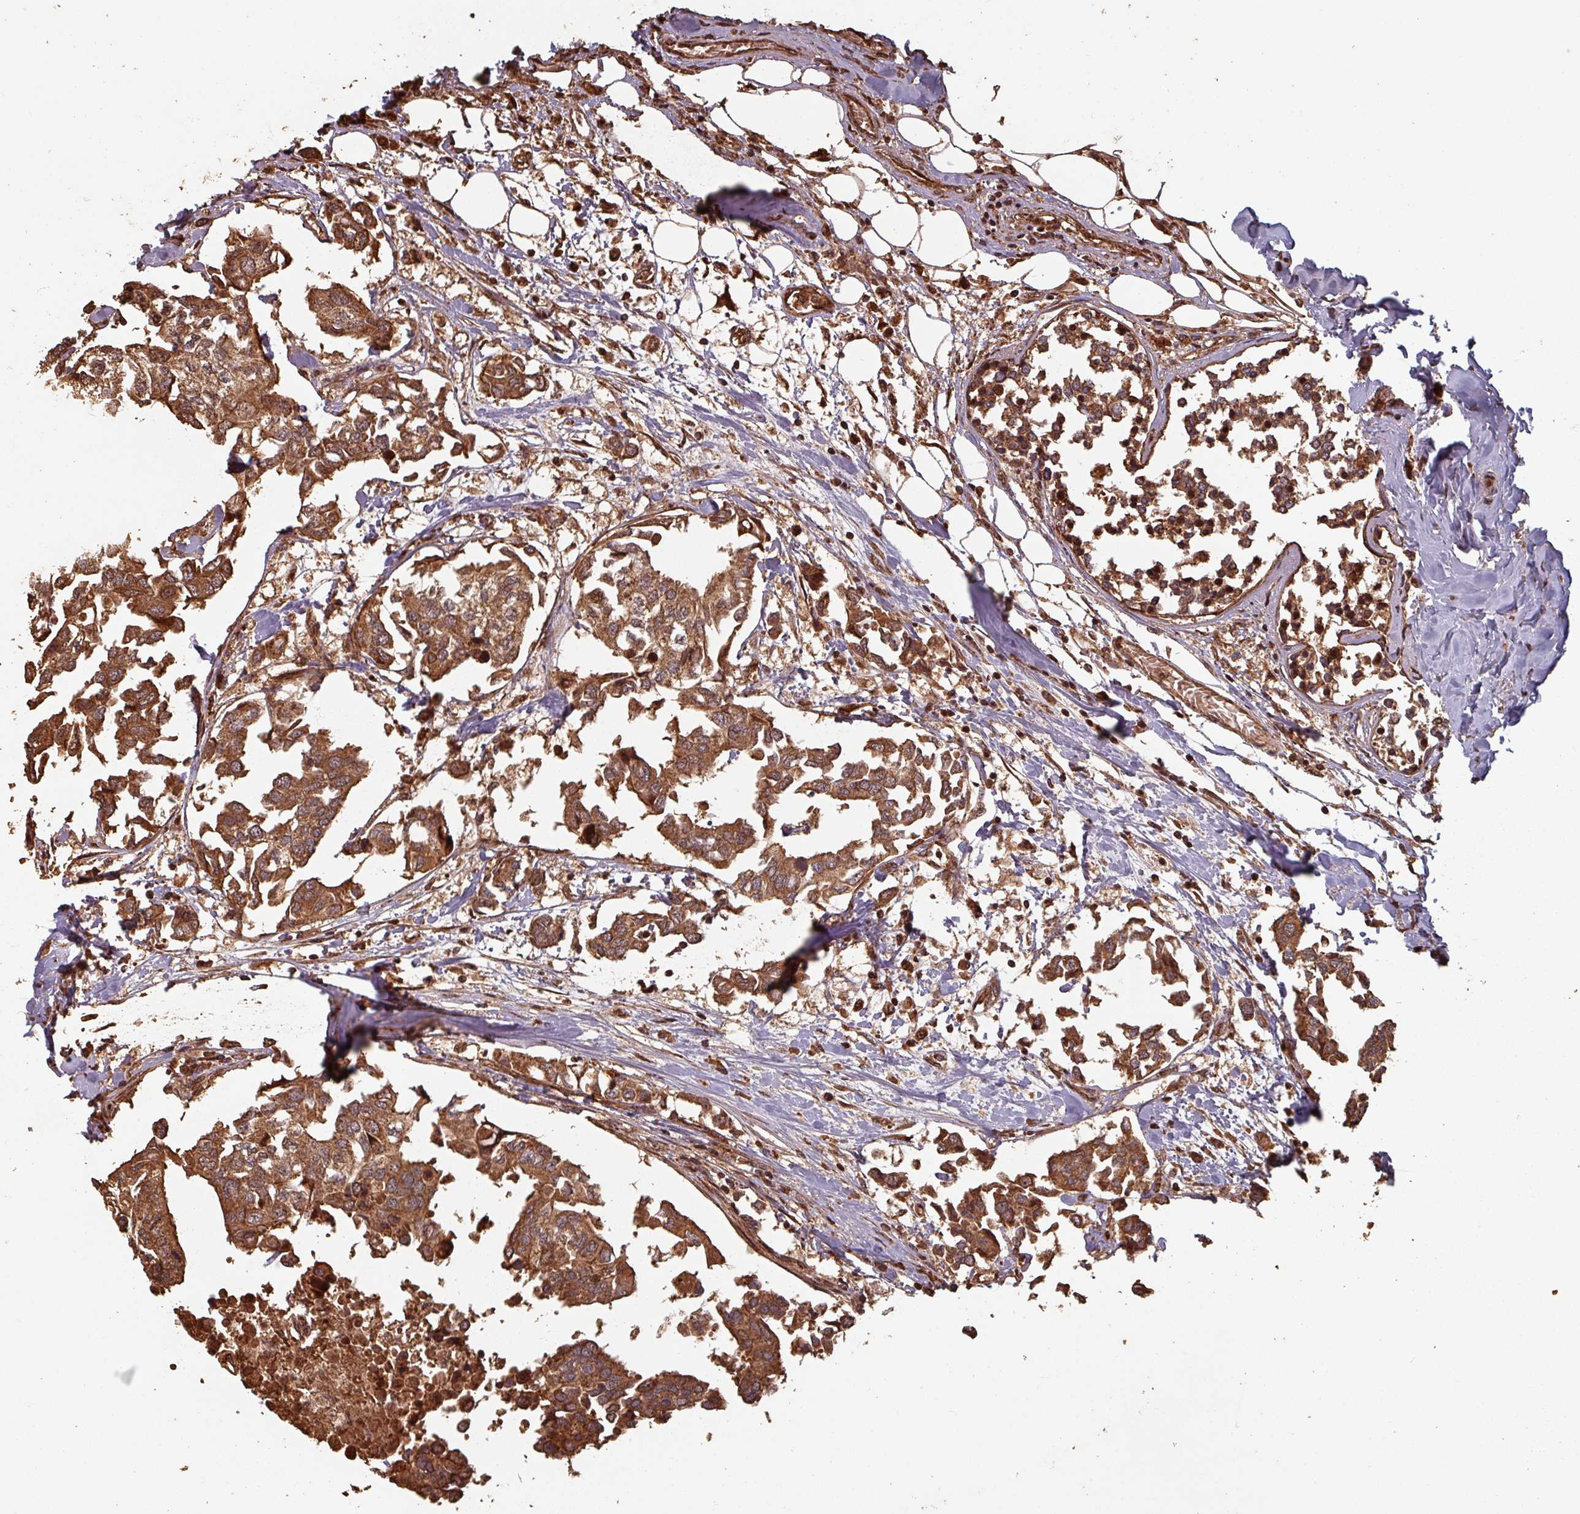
{"staining": {"intensity": "strong", "quantity": ">75%", "location": "cytoplasmic/membranous"}, "tissue": "breast cancer", "cell_type": "Tumor cells", "image_type": "cancer", "snomed": [{"axis": "morphology", "description": "Duct carcinoma"}, {"axis": "topography", "description": "Breast"}], "caption": "This photomicrograph exhibits immunohistochemistry staining of human breast cancer (intraductal carcinoma), with high strong cytoplasmic/membranous expression in approximately >75% of tumor cells.", "gene": "EID1", "patient": {"sex": "female", "age": 83}}